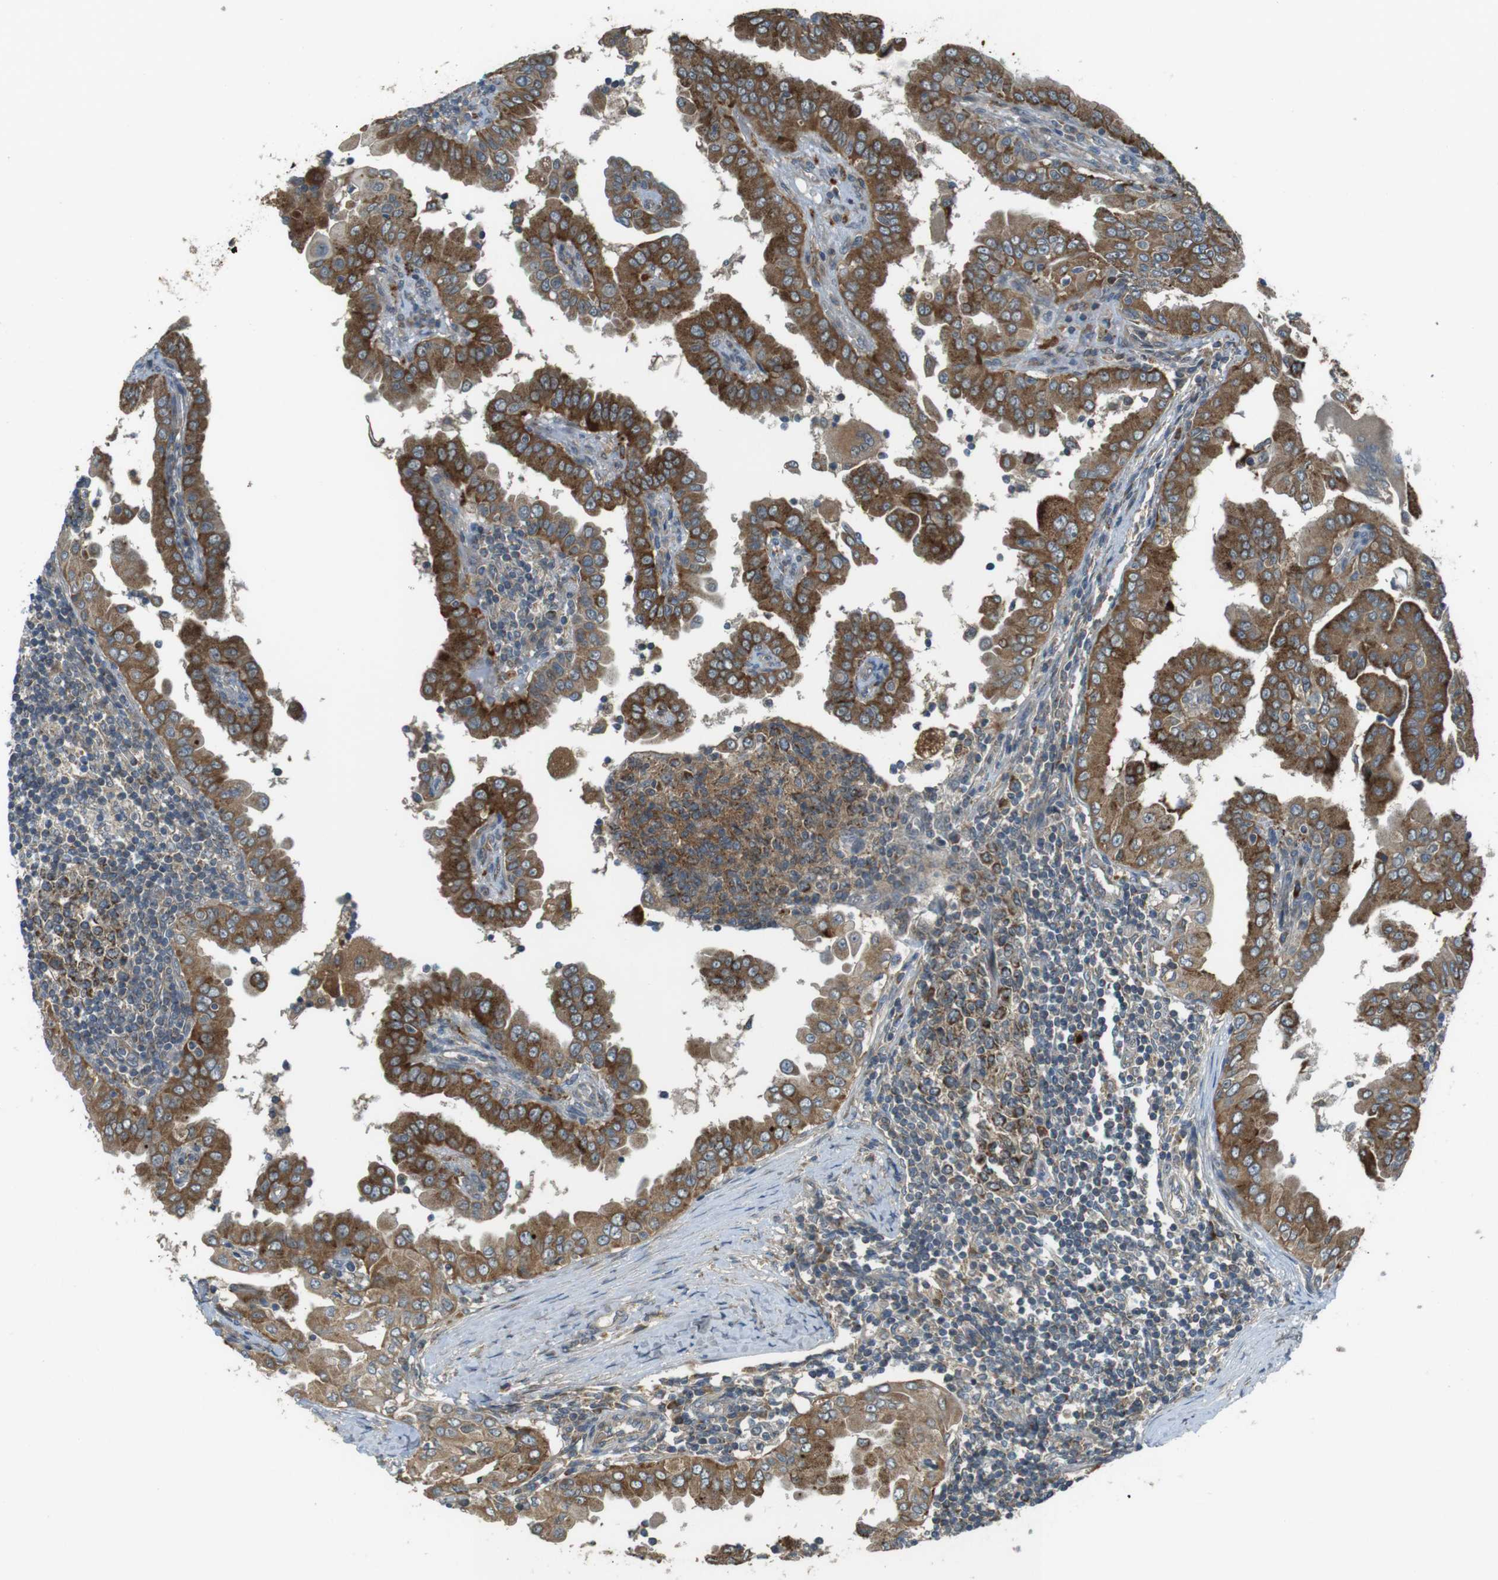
{"staining": {"intensity": "strong", "quantity": ">75%", "location": "cytoplasmic/membranous"}, "tissue": "thyroid cancer", "cell_type": "Tumor cells", "image_type": "cancer", "snomed": [{"axis": "morphology", "description": "Papillary adenocarcinoma, NOS"}, {"axis": "topography", "description": "Thyroid gland"}], "caption": "This is an image of IHC staining of papillary adenocarcinoma (thyroid), which shows strong positivity in the cytoplasmic/membranous of tumor cells.", "gene": "IFFO2", "patient": {"sex": "male", "age": 33}}